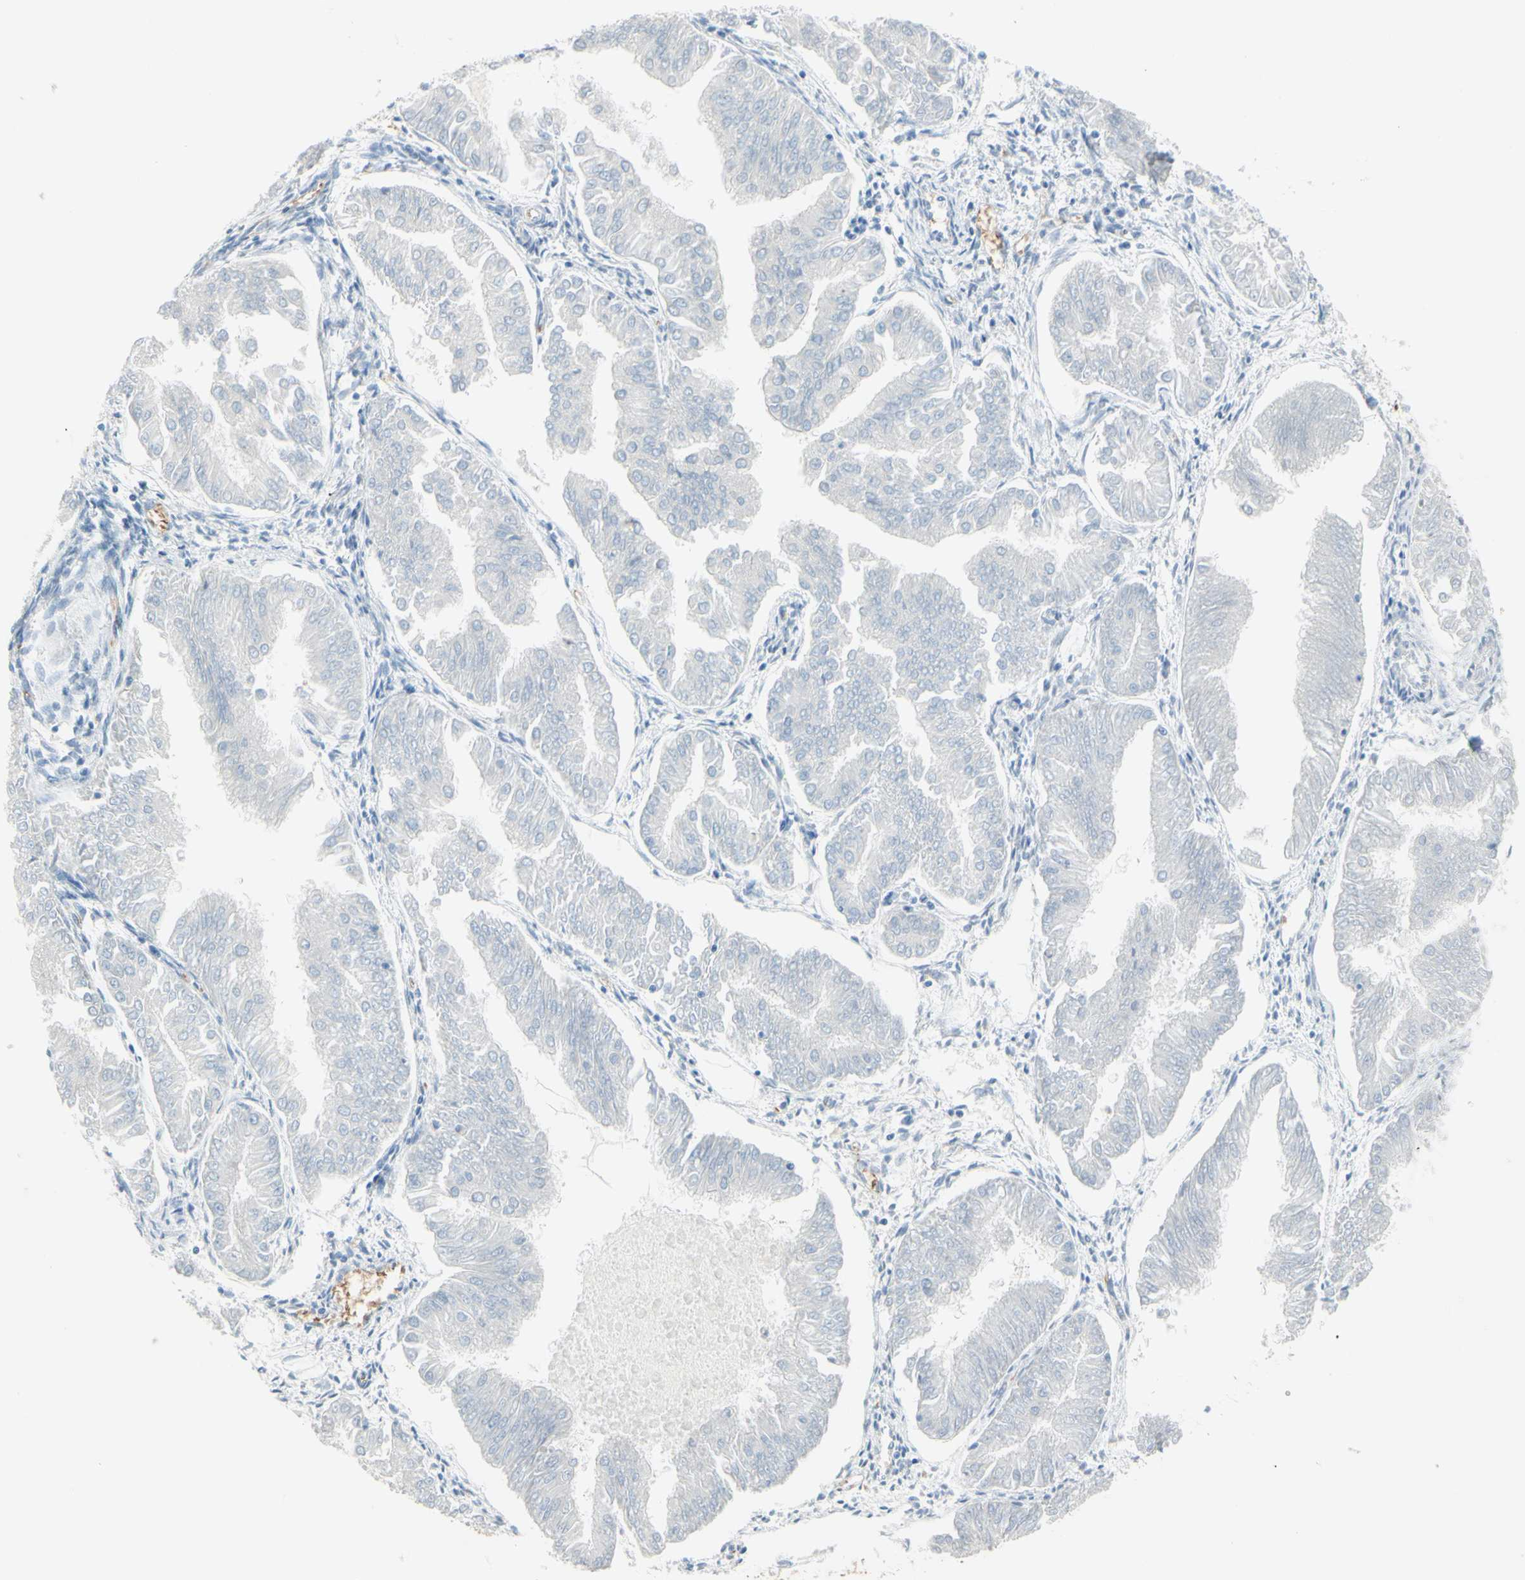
{"staining": {"intensity": "negative", "quantity": "none", "location": "none"}, "tissue": "endometrial cancer", "cell_type": "Tumor cells", "image_type": "cancer", "snomed": [{"axis": "morphology", "description": "Adenocarcinoma, NOS"}, {"axis": "topography", "description": "Endometrium"}], "caption": "Immunohistochemistry (IHC) image of neoplastic tissue: endometrial adenocarcinoma stained with DAB reveals no significant protein expression in tumor cells.", "gene": "FRMD4B", "patient": {"sex": "female", "age": 53}}